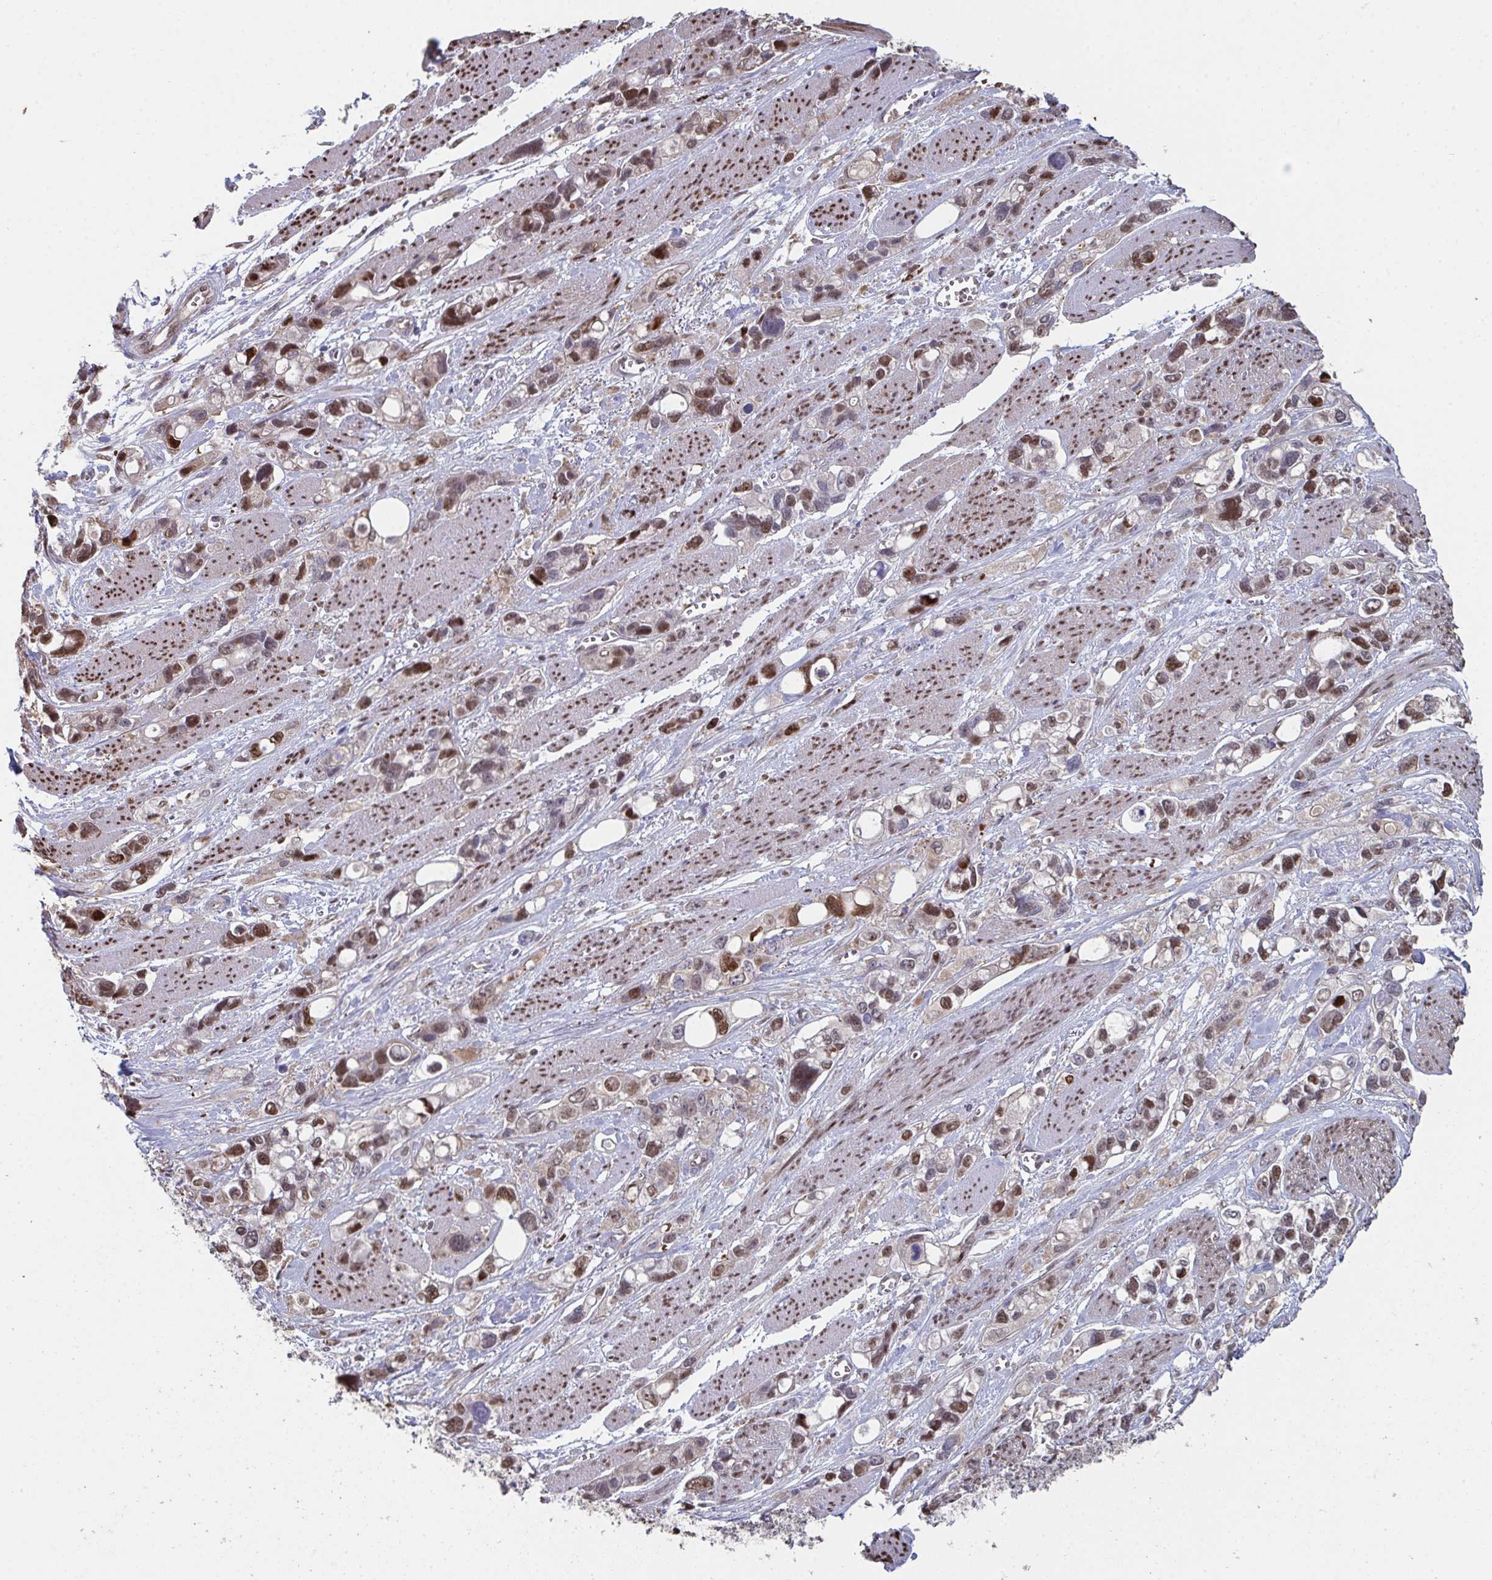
{"staining": {"intensity": "moderate", "quantity": ">75%", "location": "nuclear"}, "tissue": "stomach cancer", "cell_type": "Tumor cells", "image_type": "cancer", "snomed": [{"axis": "morphology", "description": "Adenocarcinoma, NOS"}, {"axis": "topography", "description": "Stomach, upper"}], "caption": "Protein staining by immunohistochemistry (IHC) demonstrates moderate nuclear staining in approximately >75% of tumor cells in stomach cancer. The protein of interest is stained brown, and the nuclei are stained in blue (DAB IHC with brightfield microscopy, high magnification).", "gene": "ACD", "patient": {"sex": "female", "age": 81}}